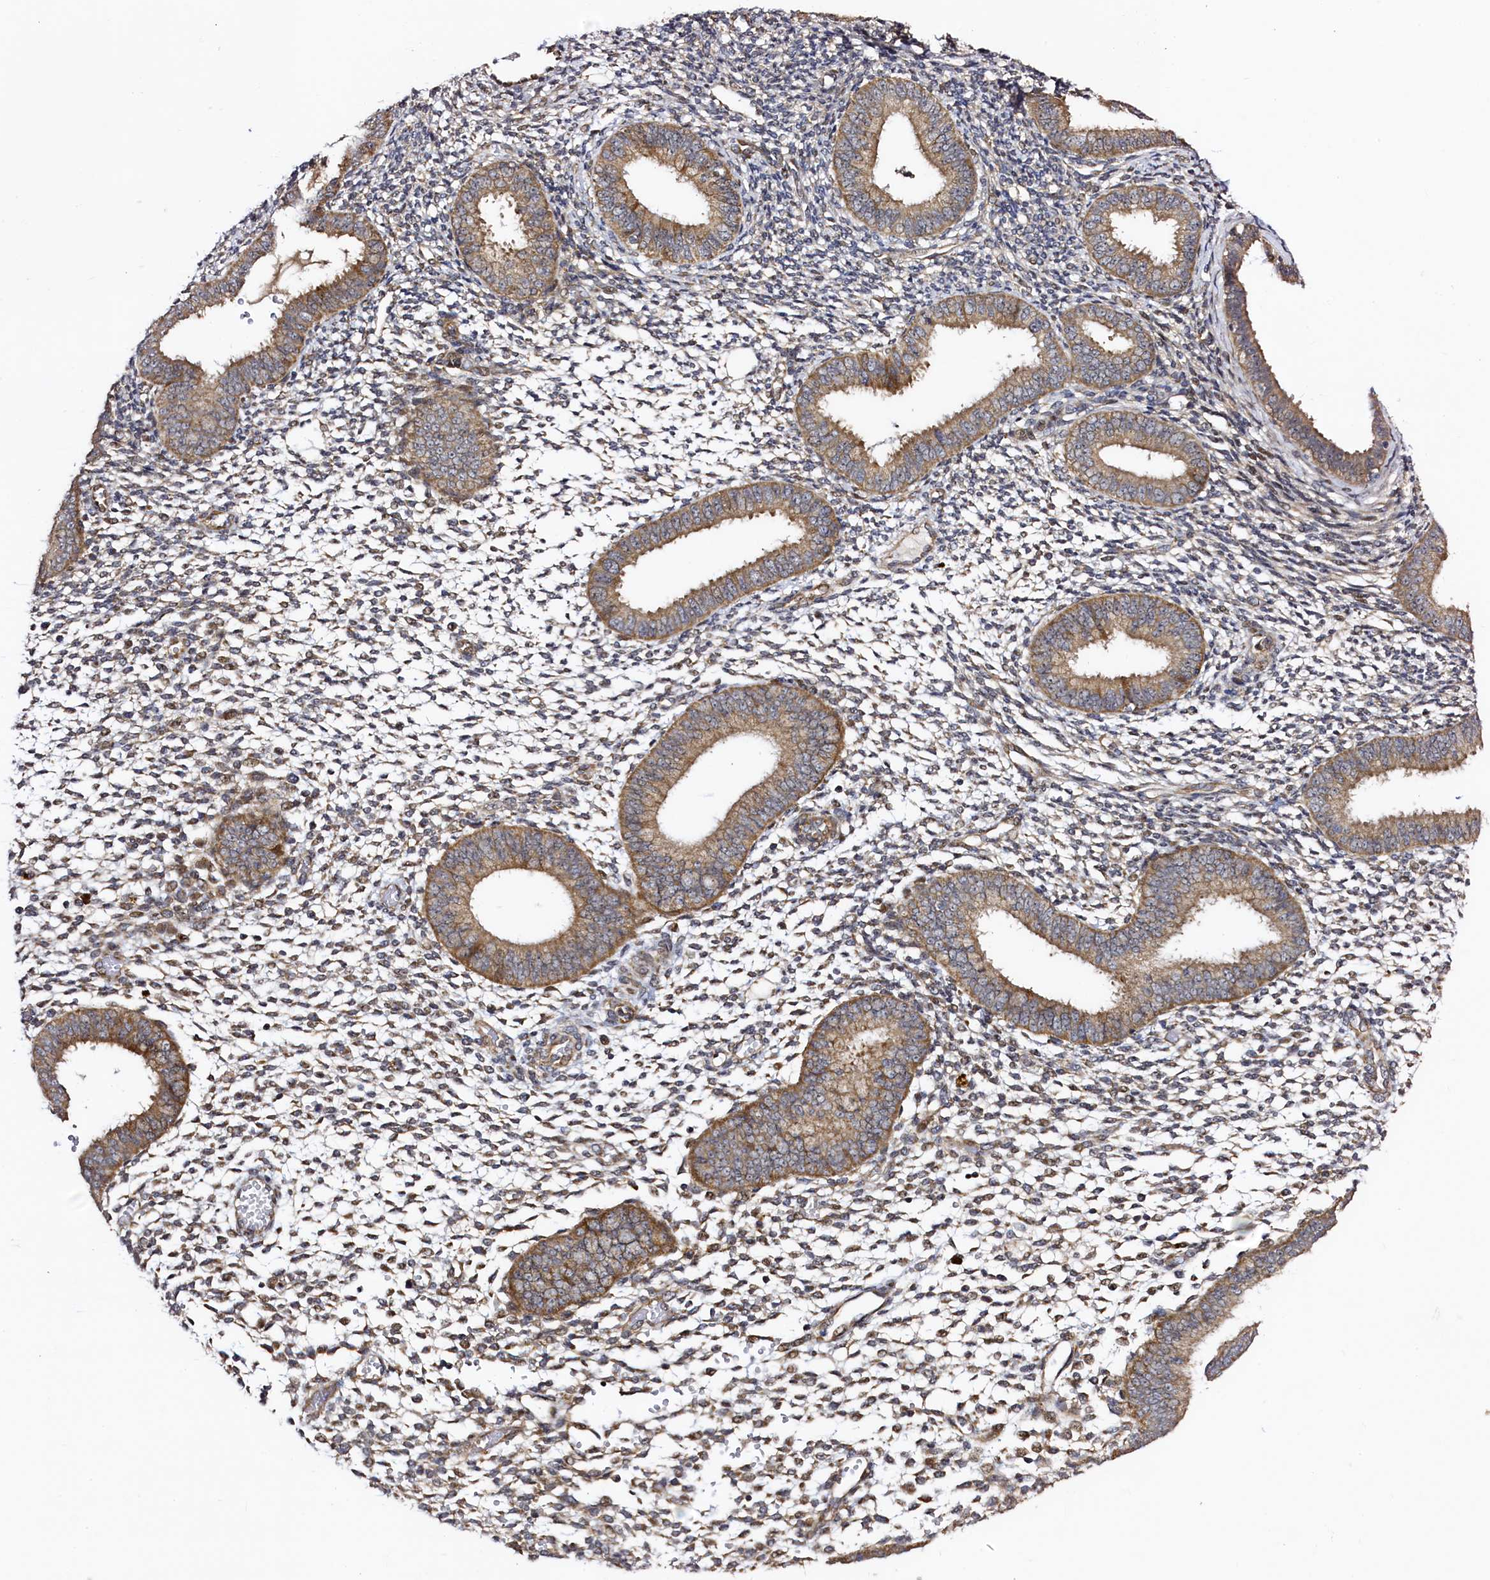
{"staining": {"intensity": "weak", "quantity": "25%-75%", "location": "cytoplasmic/membranous"}, "tissue": "endometrium", "cell_type": "Cells in endometrial stroma", "image_type": "normal", "snomed": [{"axis": "morphology", "description": "Normal tissue, NOS"}, {"axis": "topography", "description": "Uterus"}, {"axis": "topography", "description": "Endometrium"}], "caption": "Immunohistochemical staining of unremarkable endometrium exhibits weak cytoplasmic/membranous protein positivity in approximately 25%-75% of cells in endometrial stroma.", "gene": "RBFA", "patient": {"sex": "female", "age": 48}}